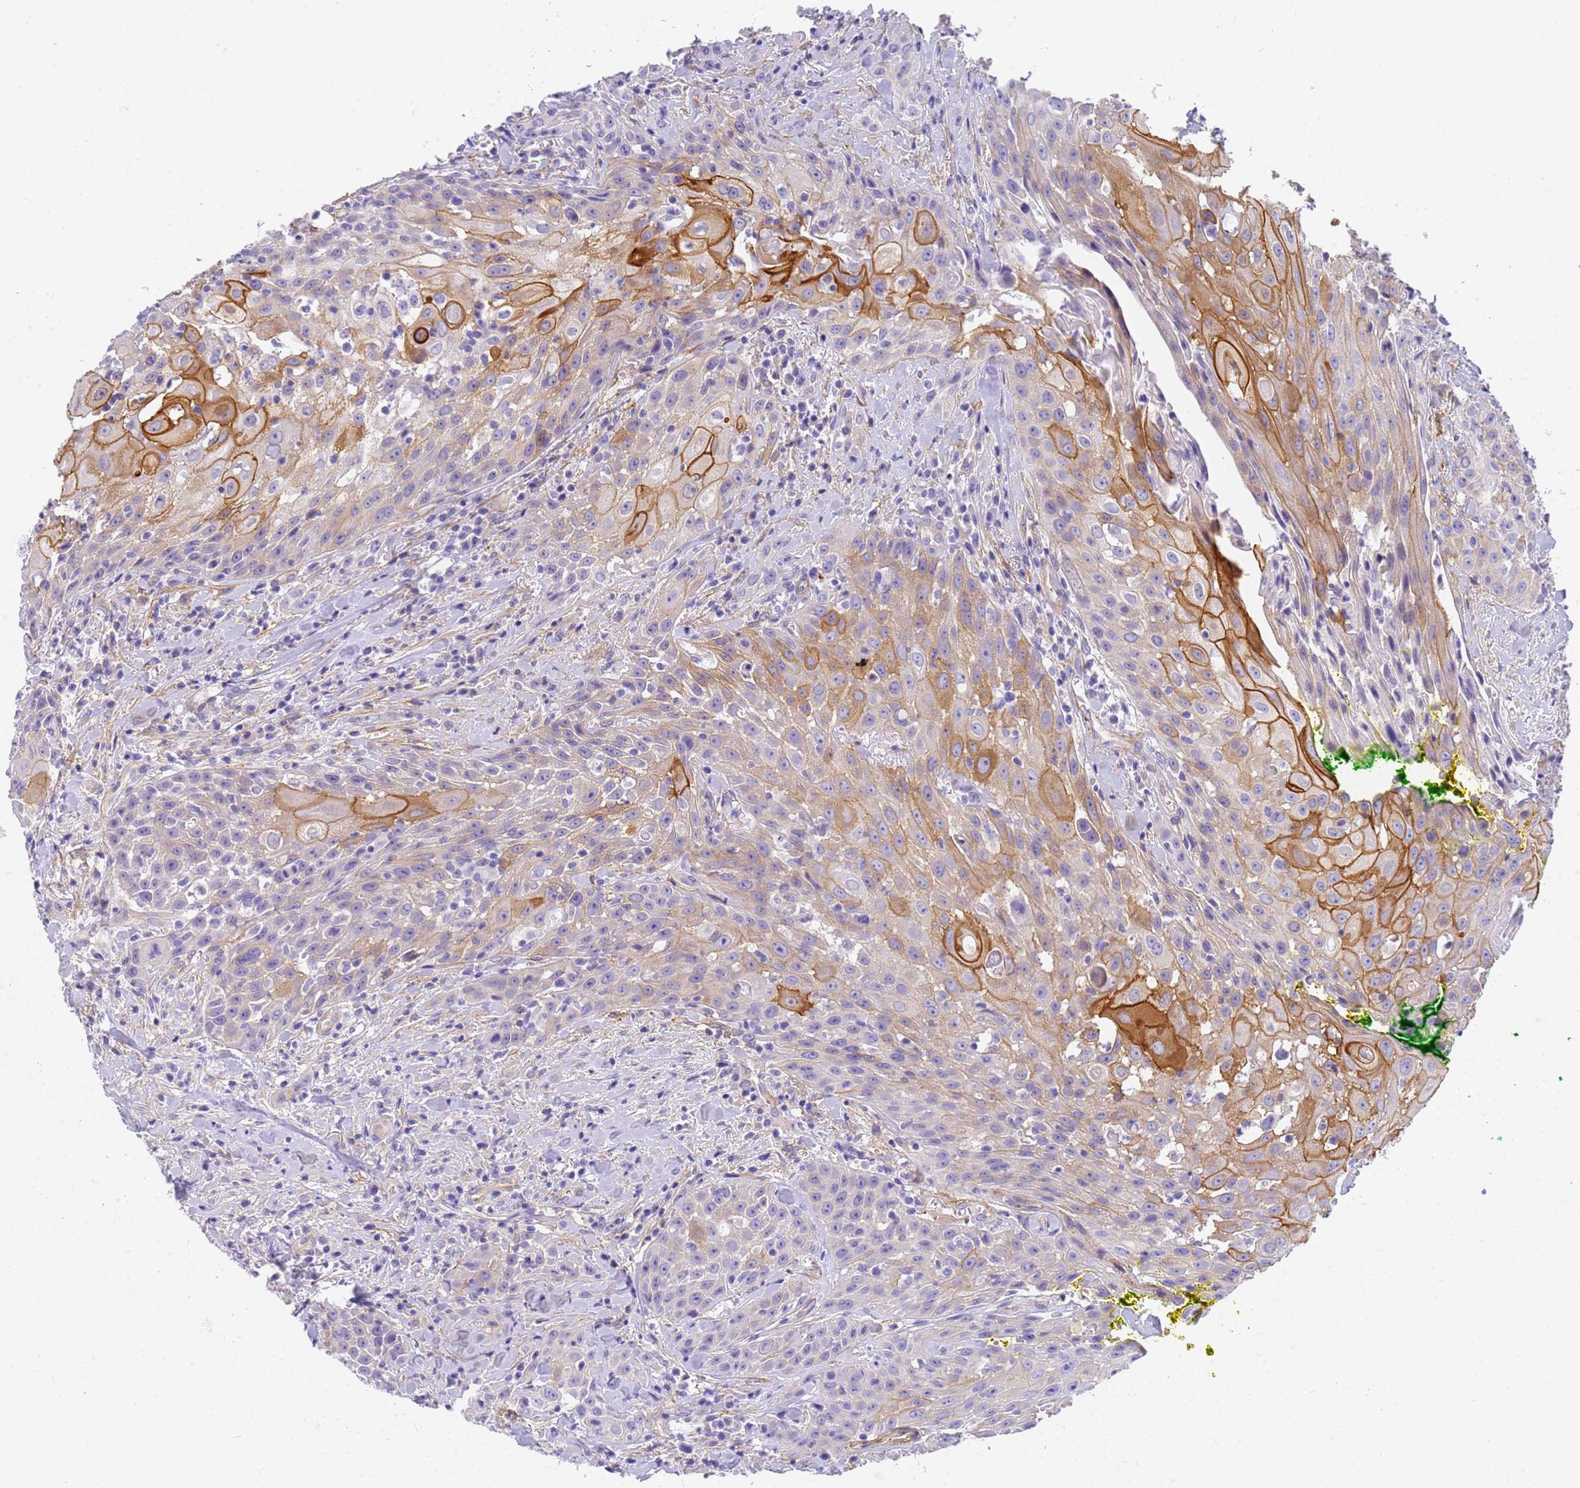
{"staining": {"intensity": "moderate", "quantity": "25%-75%", "location": "cytoplasmic/membranous"}, "tissue": "head and neck cancer", "cell_type": "Tumor cells", "image_type": "cancer", "snomed": [{"axis": "morphology", "description": "Squamous cell carcinoma, NOS"}, {"axis": "topography", "description": "Oral tissue"}, {"axis": "topography", "description": "Head-Neck"}], "caption": "Squamous cell carcinoma (head and neck) tissue displays moderate cytoplasmic/membranous expression in about 25%-75% of tumor cells, visualized by immunohistochemistry.", "gene": "MVB12A", "patient": {"sex": "female", "age": 82}}